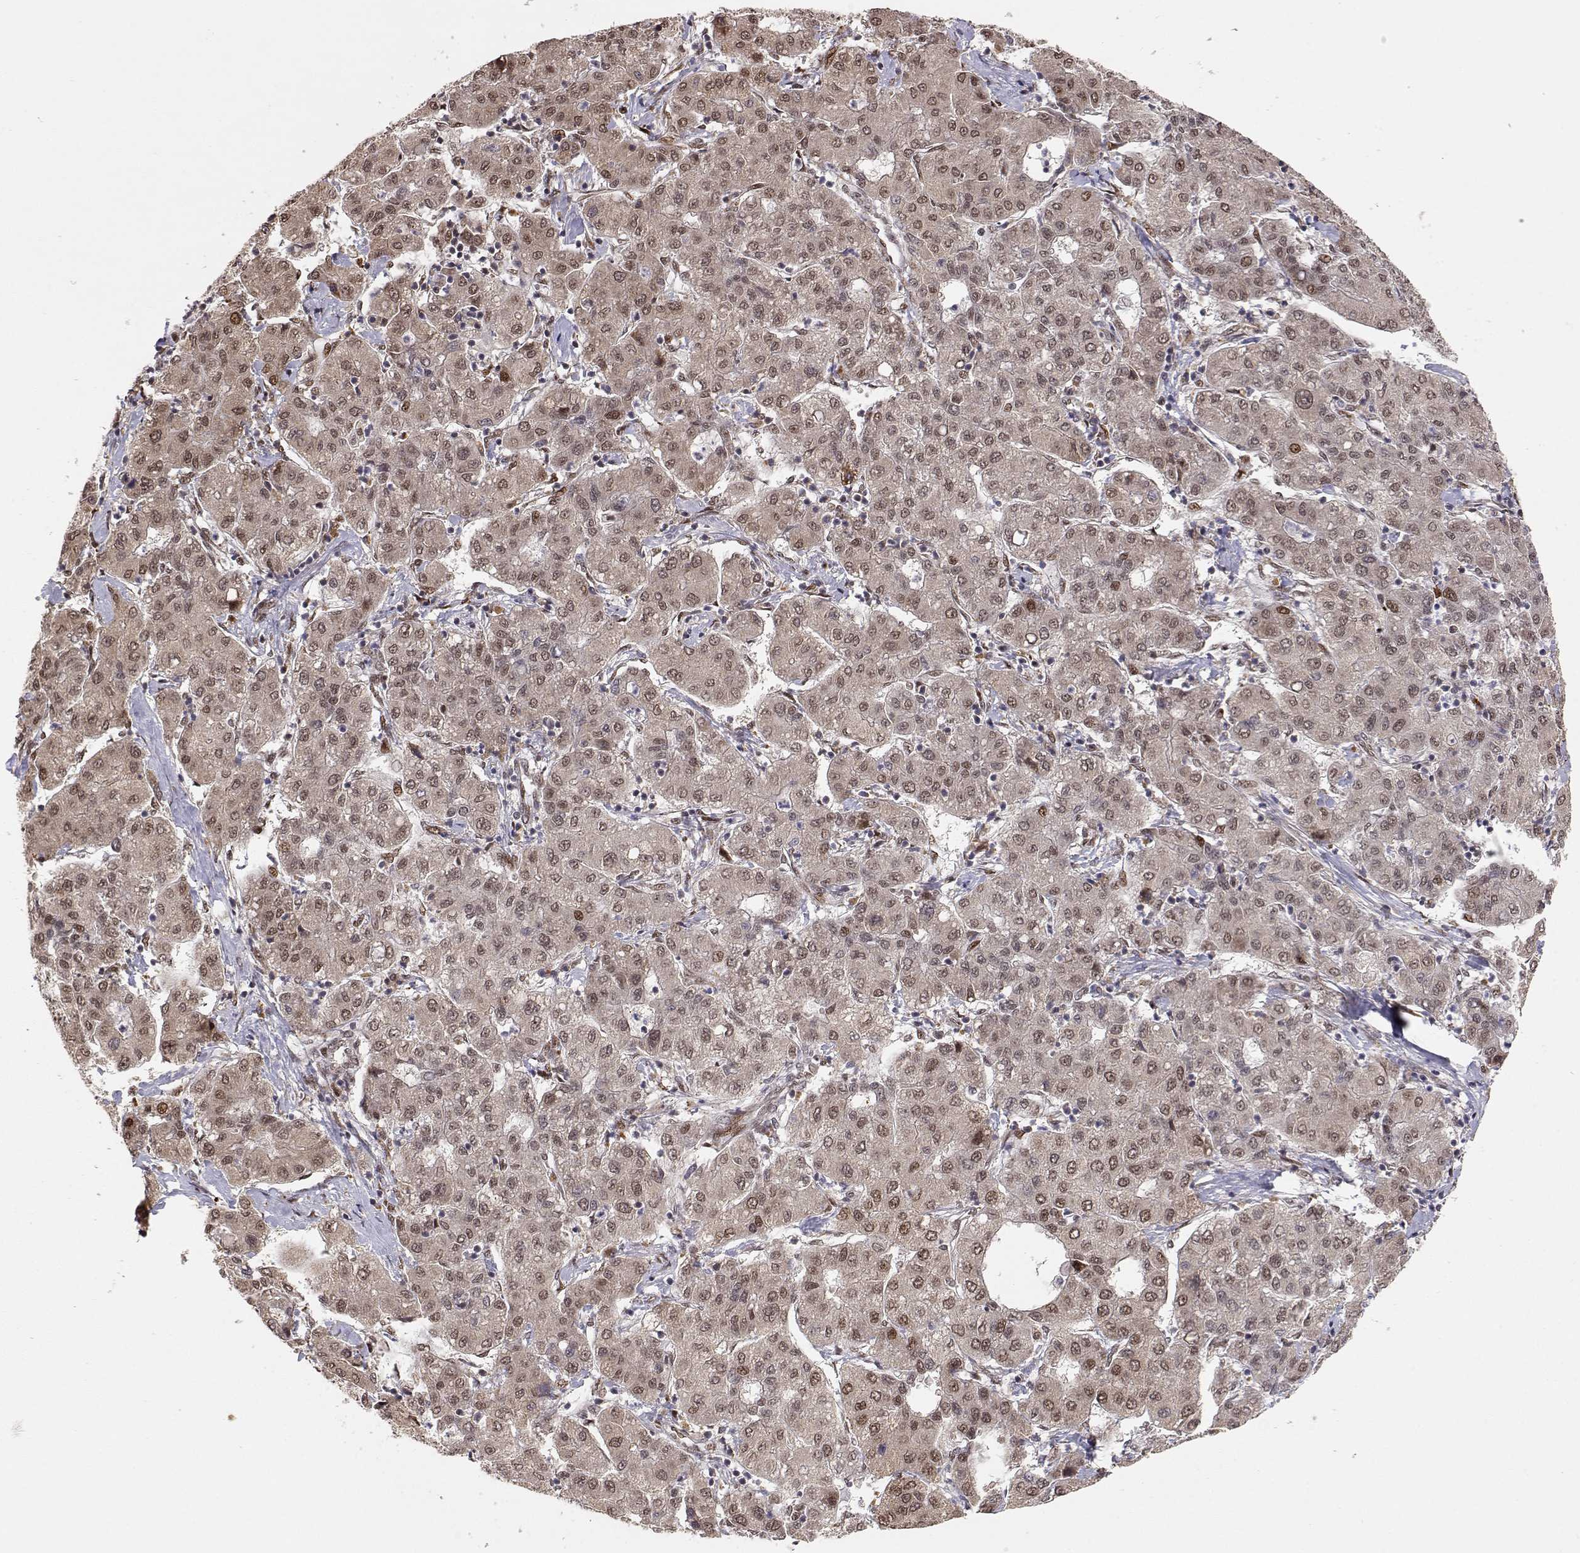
{"staining": {"intensity": "strong", "quantity": "<25%", "location": "nuclear"}, "tissue": "liver cancer", "cell_type": "Tumor cells", "image_type": "cancer", "snomed": [{"axis": "morphology", "description": "Carcinoma, Hepatocellular, NOS"}, {"axis": "topography", "description": "Liver"}], "caption": "Tumor cells display medium levels of strong nuclear staining in approximately <25% of cells in human liver cancer (hepatocellular carcinoma). (DAB IHC, brown staining for protein, blue staining for nuclei).", "gene": "BRCA1", "patient": {"sex": "male", "age": 65}}